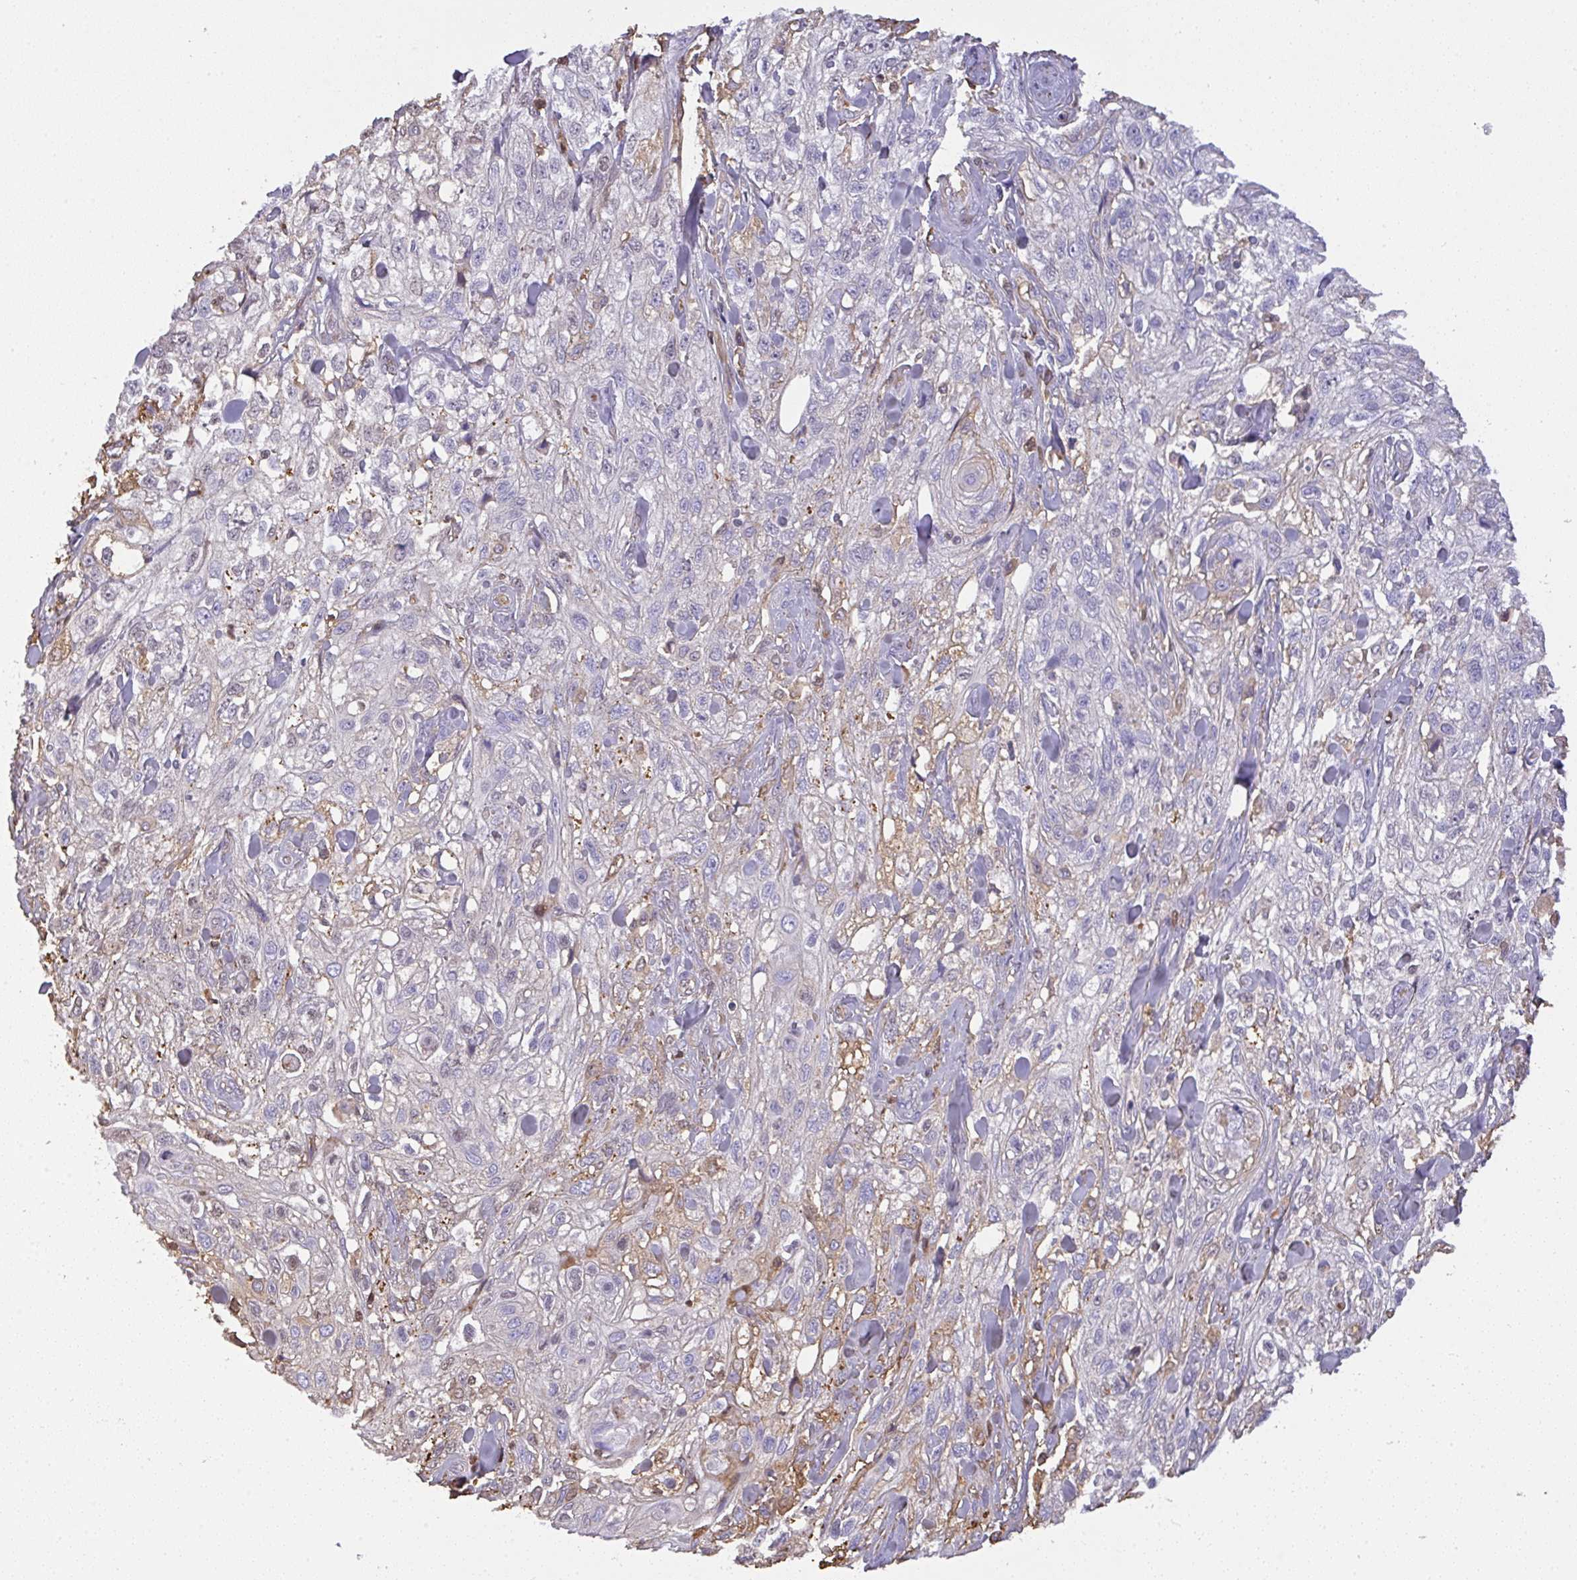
{"staining": {"intensity": "weak", "quantity": "<25%", "location": "cytoplasmic/membranous"}, "tissue": "skin cancer", "cell_type": "Tumor cells", "image_type": "cancer", "snomed": [{"axis": "morphology", "description": "Squamous cell carcinoma, NOS"}, {"axis": "topography", "description": "Skin"}, {"axis": "topography", "description": "Vulva"}], "caption": "Immunohistochemical staining of skin squamous cell carcinoma displays no significant expression in tumor cells.", "gene": "SMYD5", "patient": {"sex": "female", "age": 86}}